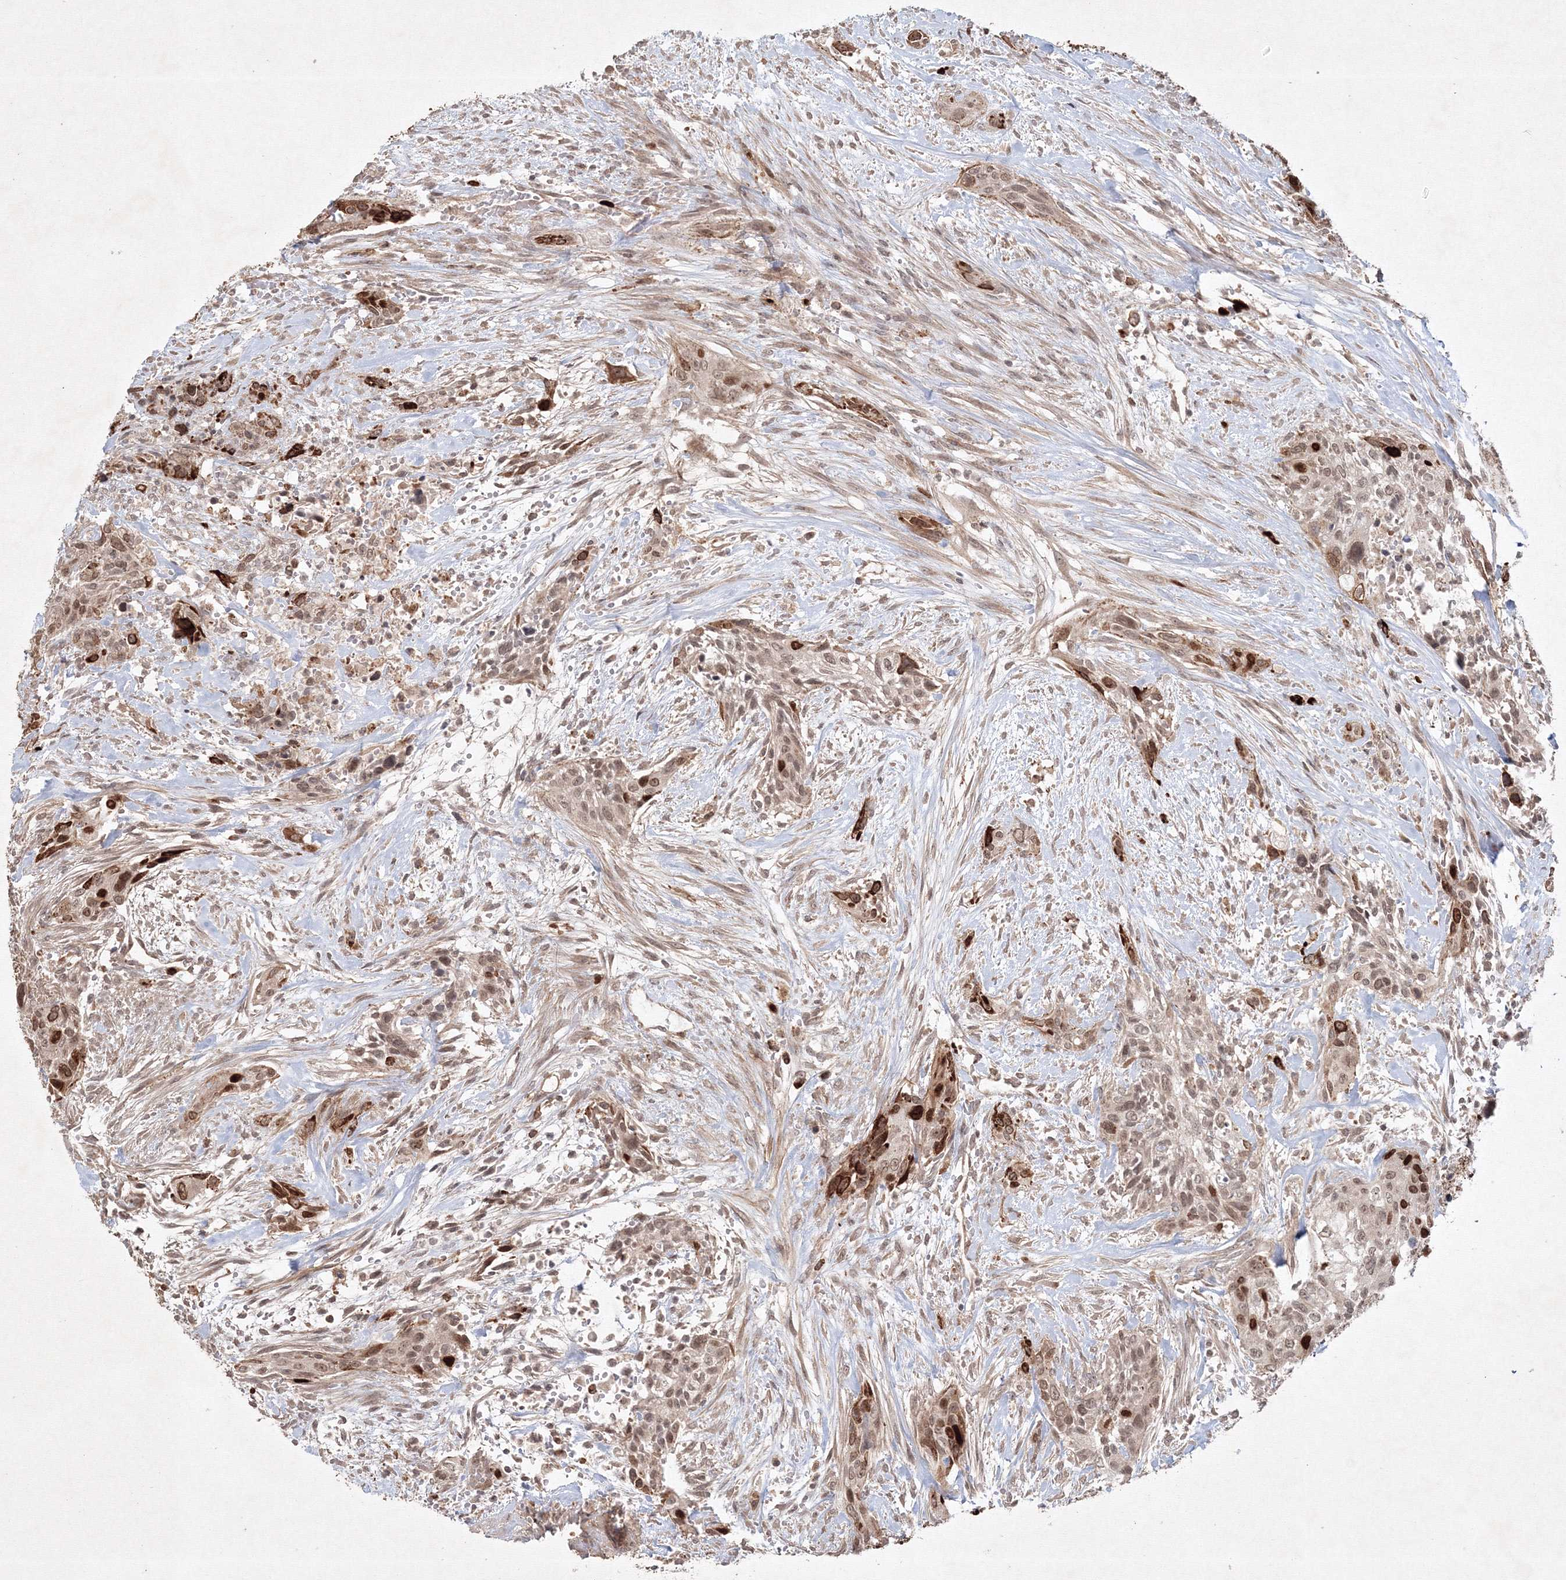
{"staining": {"intensity": "moderate", "quantity": ">75%", "location": "cytoplasmic/membranous,nuclear"}, "tissue": "urothelial cancer", "cell_type": "Tumor cells", "image_type": "cancer", "snomed": [{"axis": "morphology", "description": "Urothelial carcinoma, High grade"}, {"axis": "topography", "description": "Urinary bladder"}], "caption": "Human urothelial cancer stained for a protein (brown) shows moderate cytoplasmic/membranous and nuclear positive positivity in approximately >75% of tumor cells.", "gene": "KIF20A", "patient": {"sex": "male", "age": 35}}